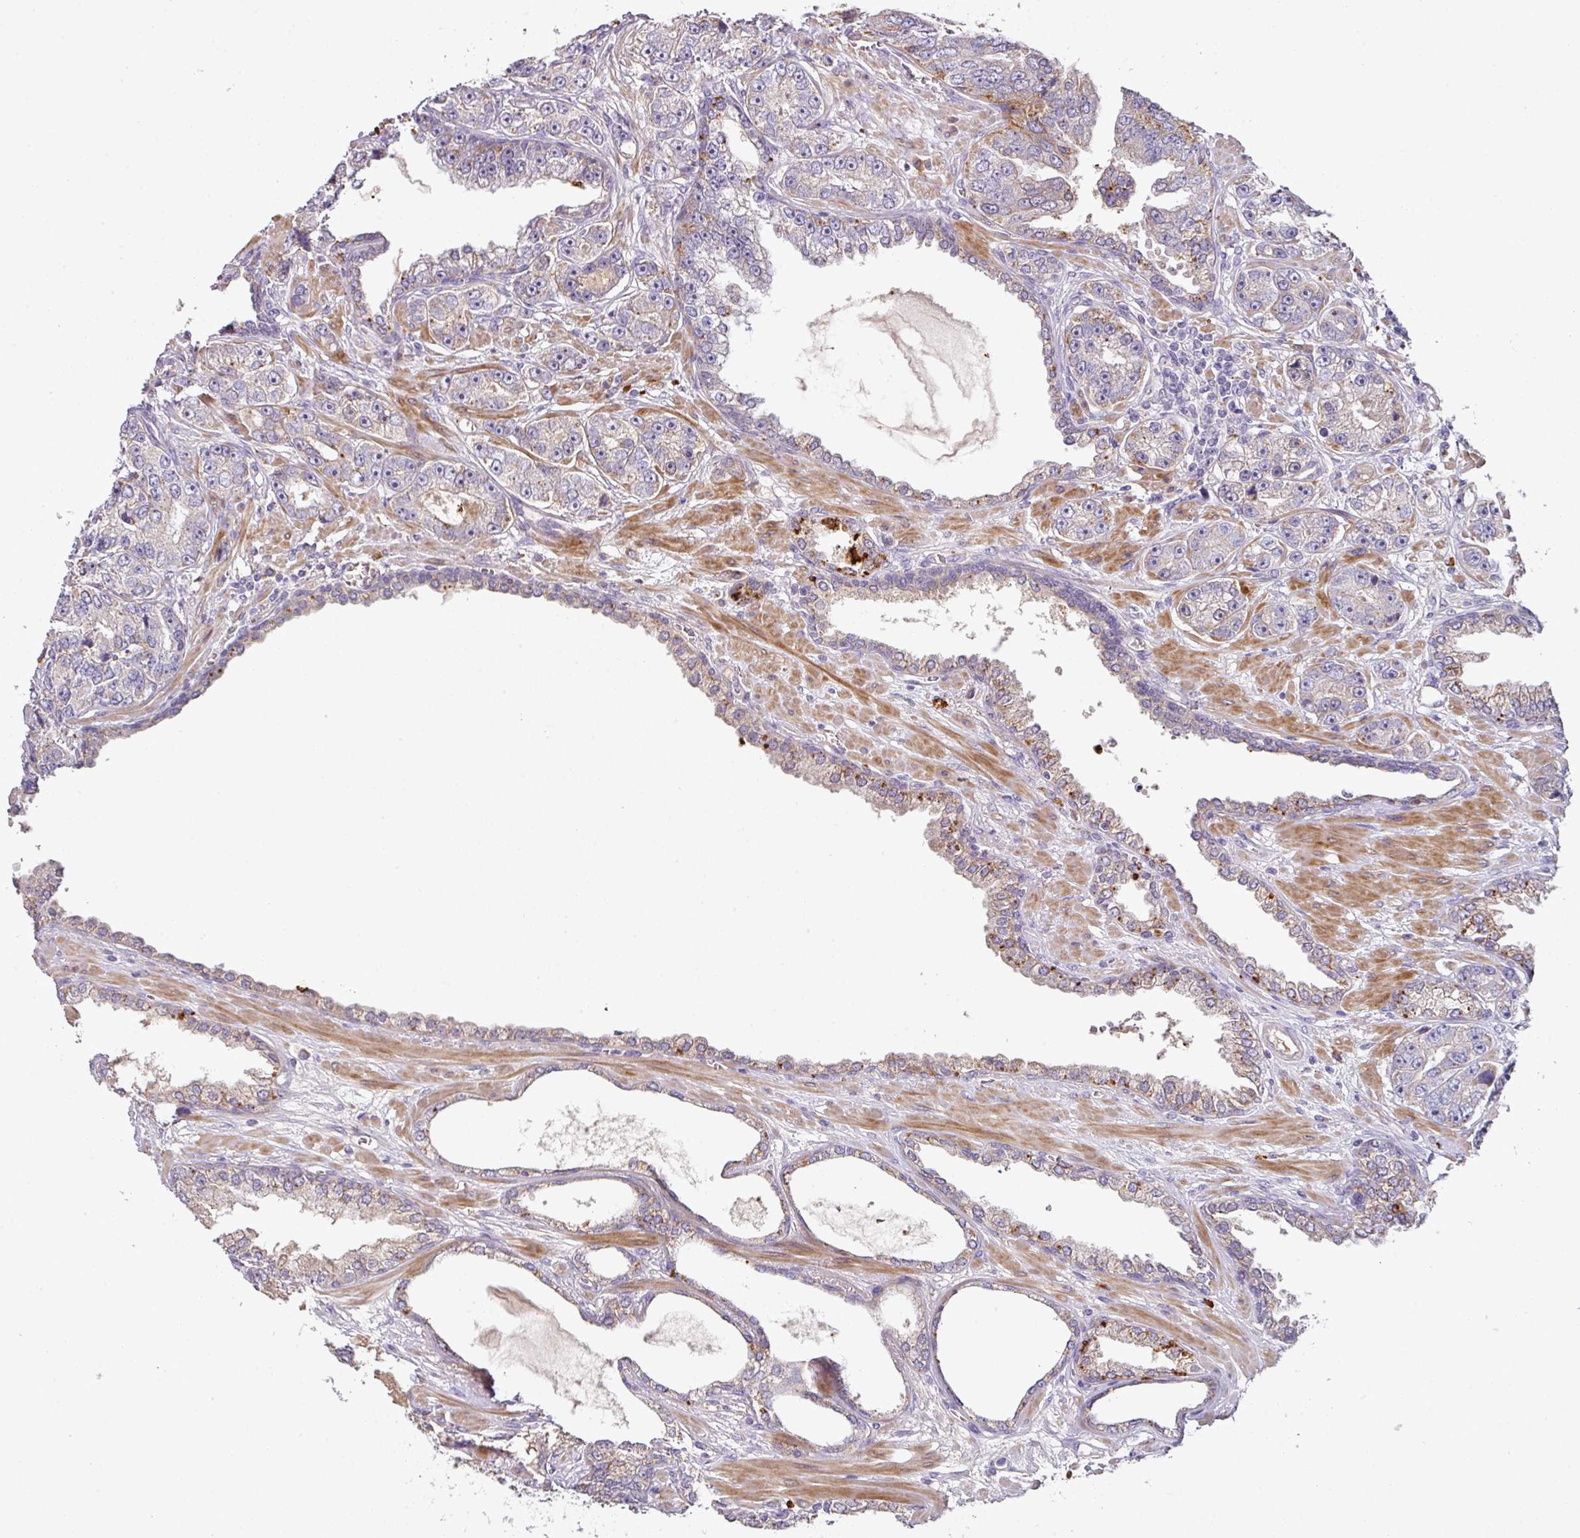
{"staining": {"intensity": "negative", "quantity": "none", "location": "none"}, "tissue": "prostate cancer", "cell_type": "Tumor cells", "image_type": "cancer", "snomed": [{"axis": "morphology", "description": "Adenocarcinoma, High grade"}, {"axis": "topography", "description": "Prostate"}], "caption": "Tumor cells are negative for protein expression in human high-grade adenocarcinoma (prostate).", "gene": "ZNF266", "patient": {"sex": "male", "age": 71}}